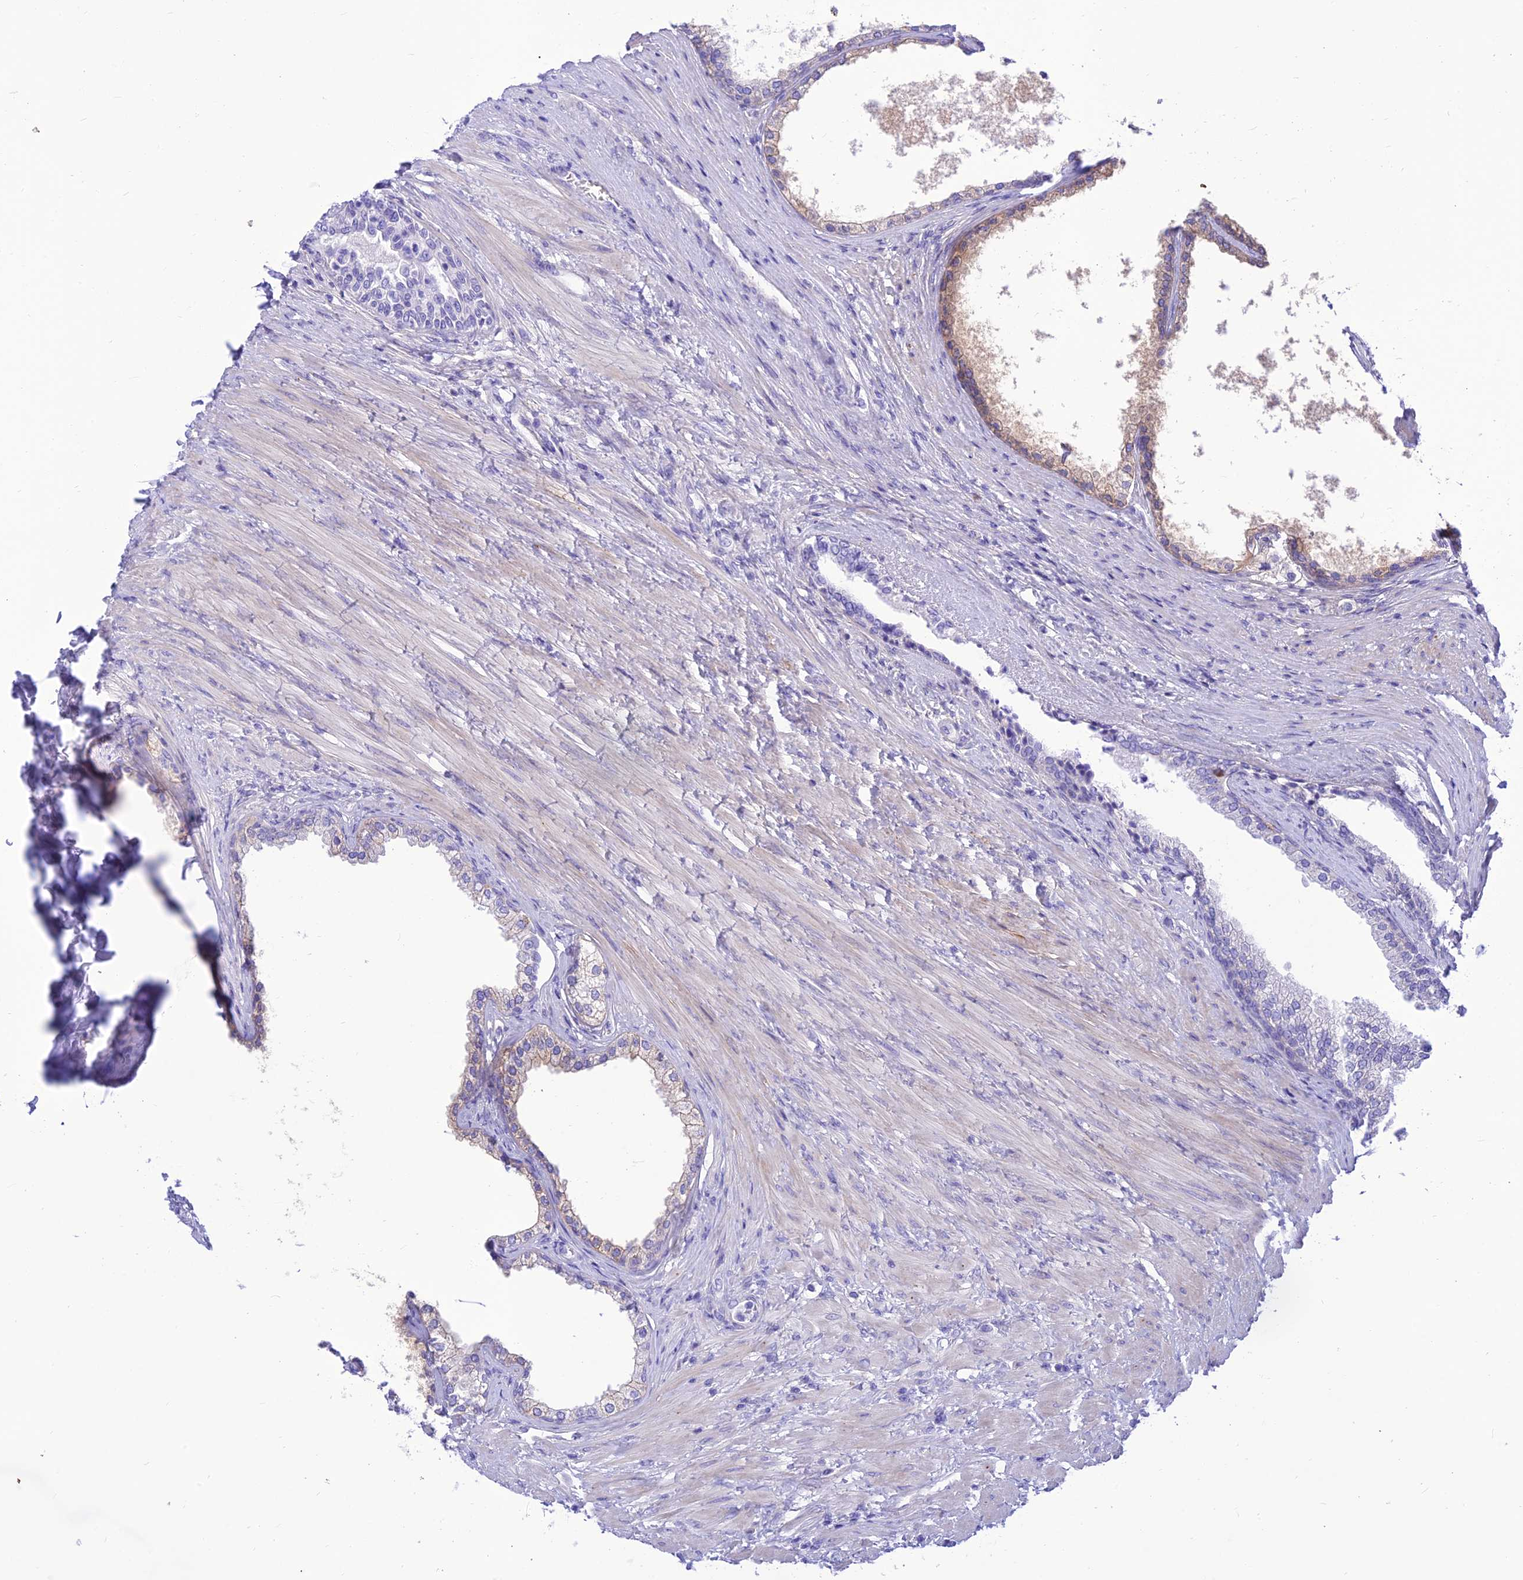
{"staining": {"intensity": "moderate", "quantity": "<25%", "location": "cytoplasmic/membranous"}, "tissue": "prostate", "cell_type": "Glandular cells", "image_type": "normal", "snomed": [{"axis": "morphology", "description": "Normal tissue, NOS"}, {"axis": "topography", "description": "Prostate"}], "caption": "A photomicrograph showing moderate cytoplasmic/membranous staining in about <25% of glandular cells in normal prostate, as visualized by brown immunohistochemical staining.", "gene": "PRNP", "patient": {"sex": "male", "age": 76}}